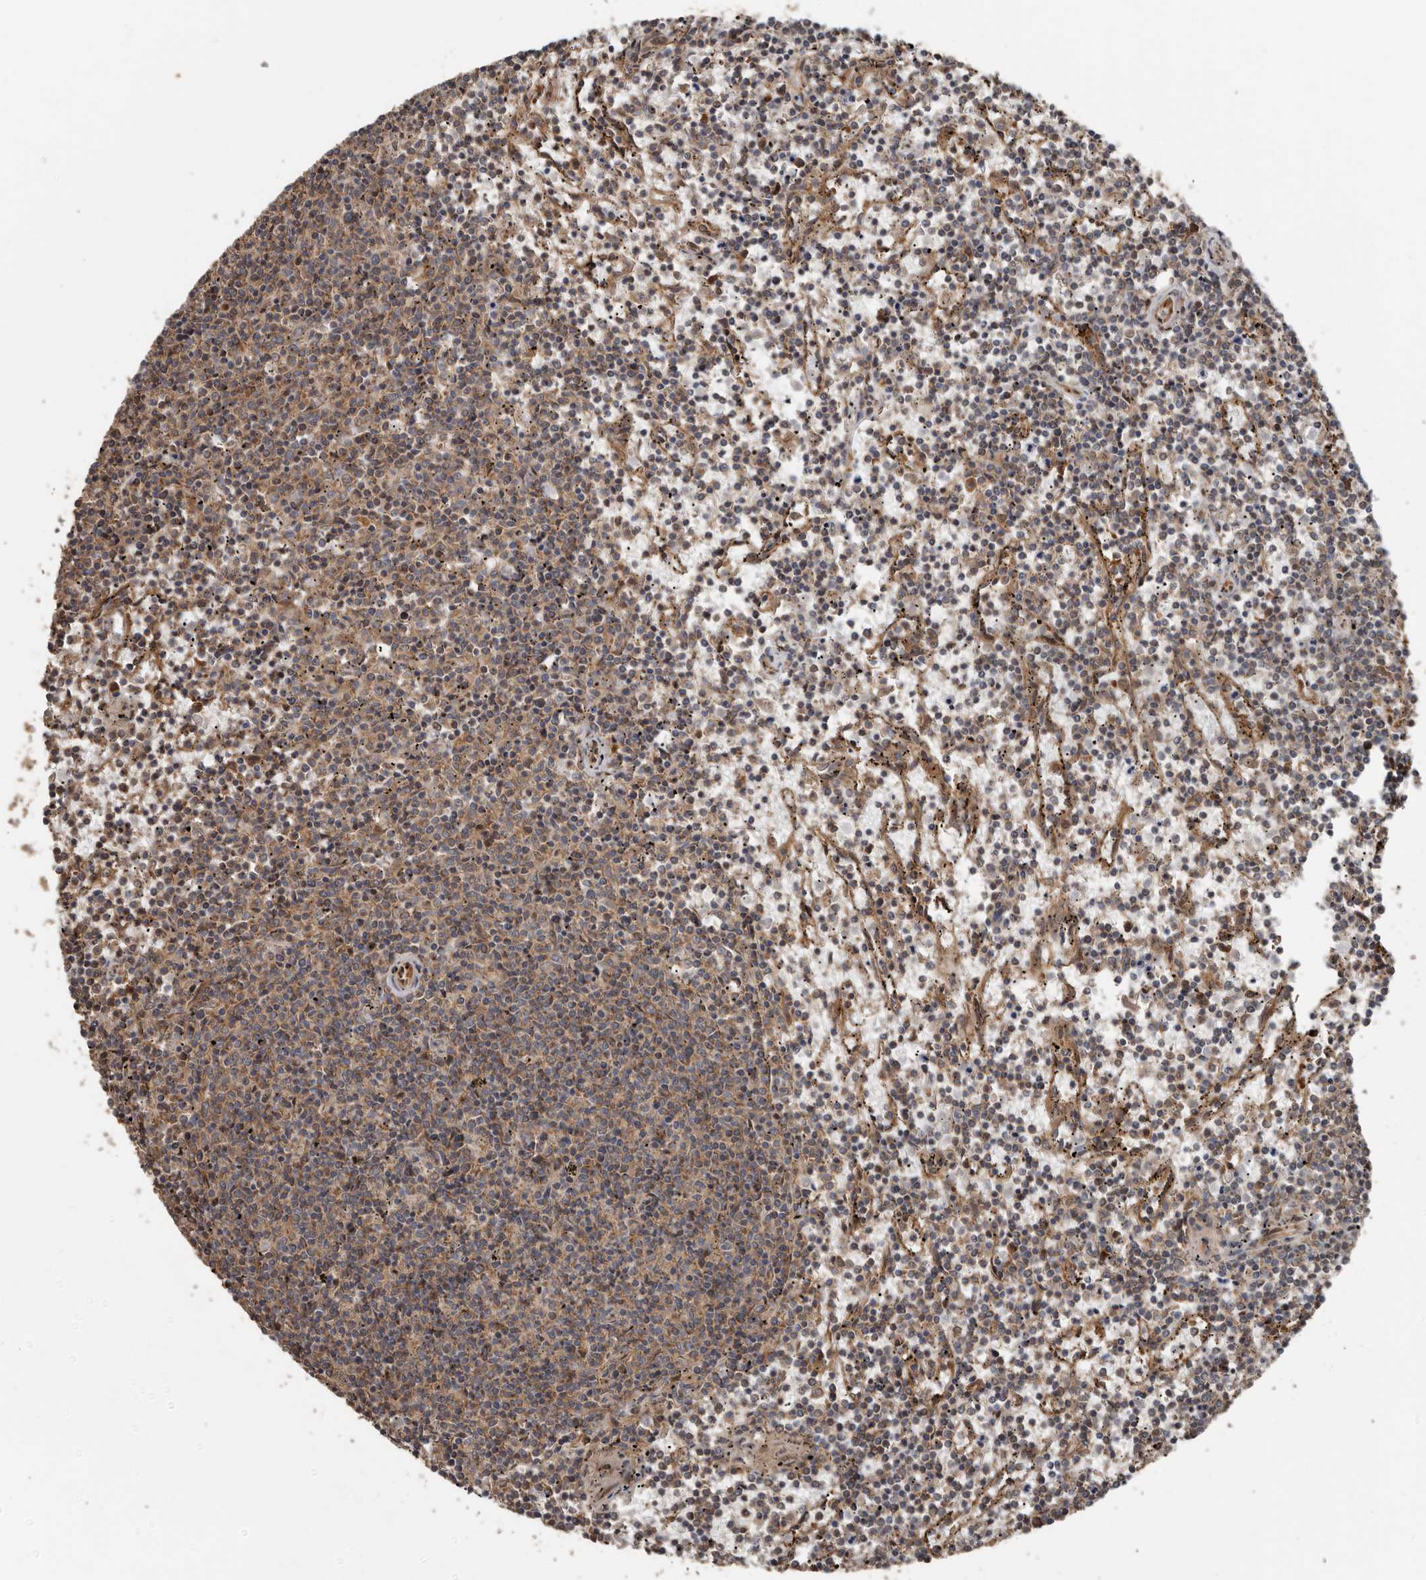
{"staining": {"intensity": "weak", "quantity": ">75%", "location": "cytoplasmic/membranous"}, "tissue": "lymphoma", "cell_type": "Tumor cells", "image_type": "cancer", "snomed": [{"axis": "morphology", "description": "Malignant lymphoma, non-Hodgkin's type, Low grade"}, {"axis": "topography", "description": "Spleen"}], "caption": "Low-grade malignant lymphoma, non-Hodgkin's type was stained to show a protein in brown. There is low levels of weak cytoplasmic/membranous expression in approximately >75% of tumor cells. The staining was performed using DAB (3,3'-diaminobenzidine), with brown indicating positive protein expression. Nuclei are stained blue with hematoxylin.", "gene": "EXOC3L1", "patient": {"sex": "female", "age": 50}}